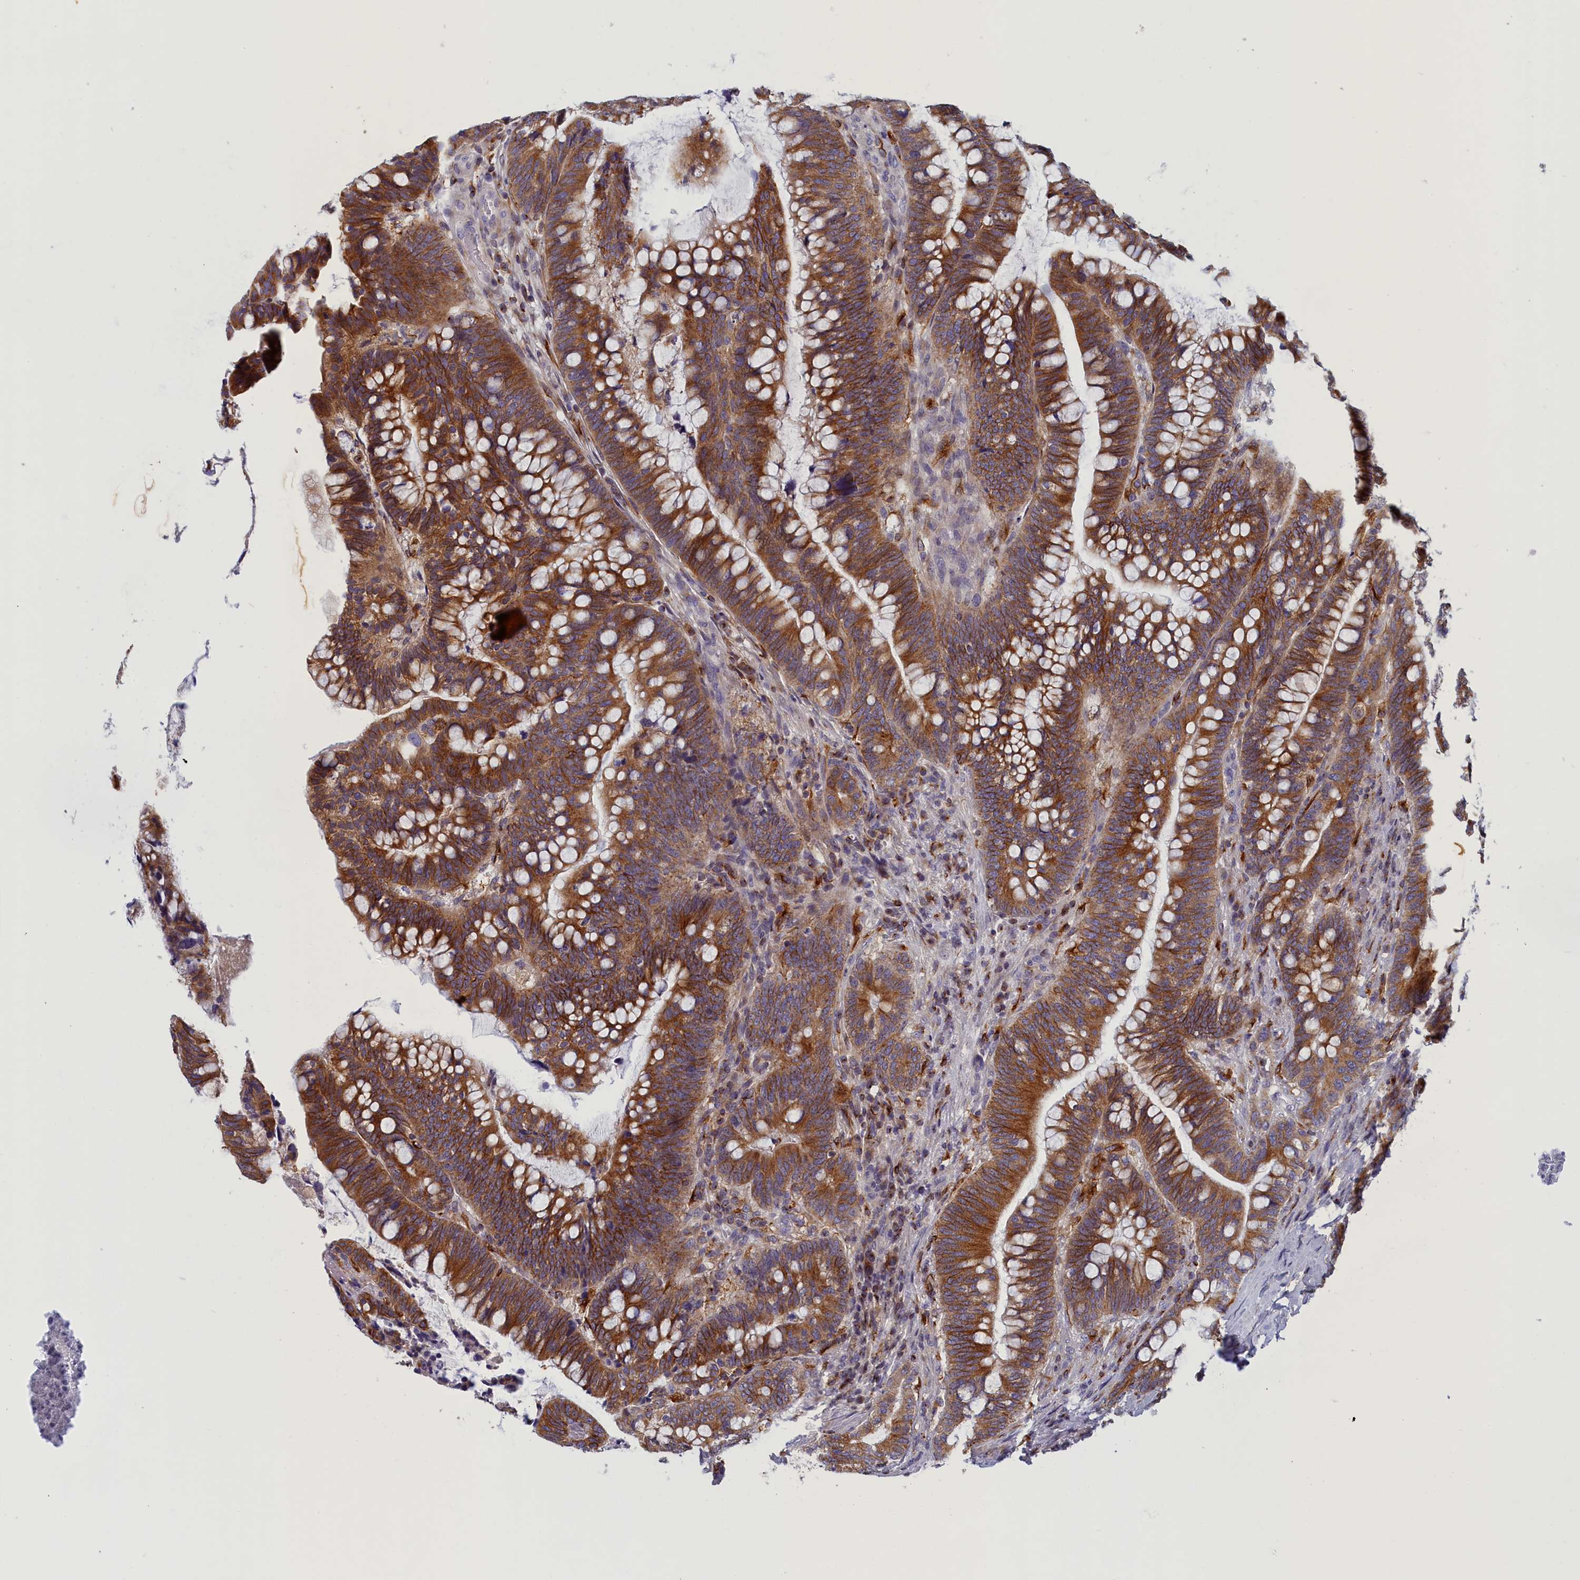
{"staining": {"intensity": "strong", "quantity": ">75%", "location": "cytoplasmic/membranous"}, "tissue": "colorectal cancer", "cell_type": "Tumor cells", "image_type": "cancer", "snomed": [{"axis": "morphology", "description": "Adenocarcinoma, NOS"}, {"axis": "topography", "description": "Colon"}], "caption": "Immunohistochemistry staining of adenocarcinoma (colorectal), which demonstrates high levels of strong cytoplasmic/membranous expression in about >75% of tumor cells indicating strong cytoplasmic/membranous protein positivity. The staining was performed using DAB (brown) for protein detection and nuclei were counterstained in hematoxylin (blue).", "gene": "NOL10", "patient": {"sex": "female", "age": 66}}